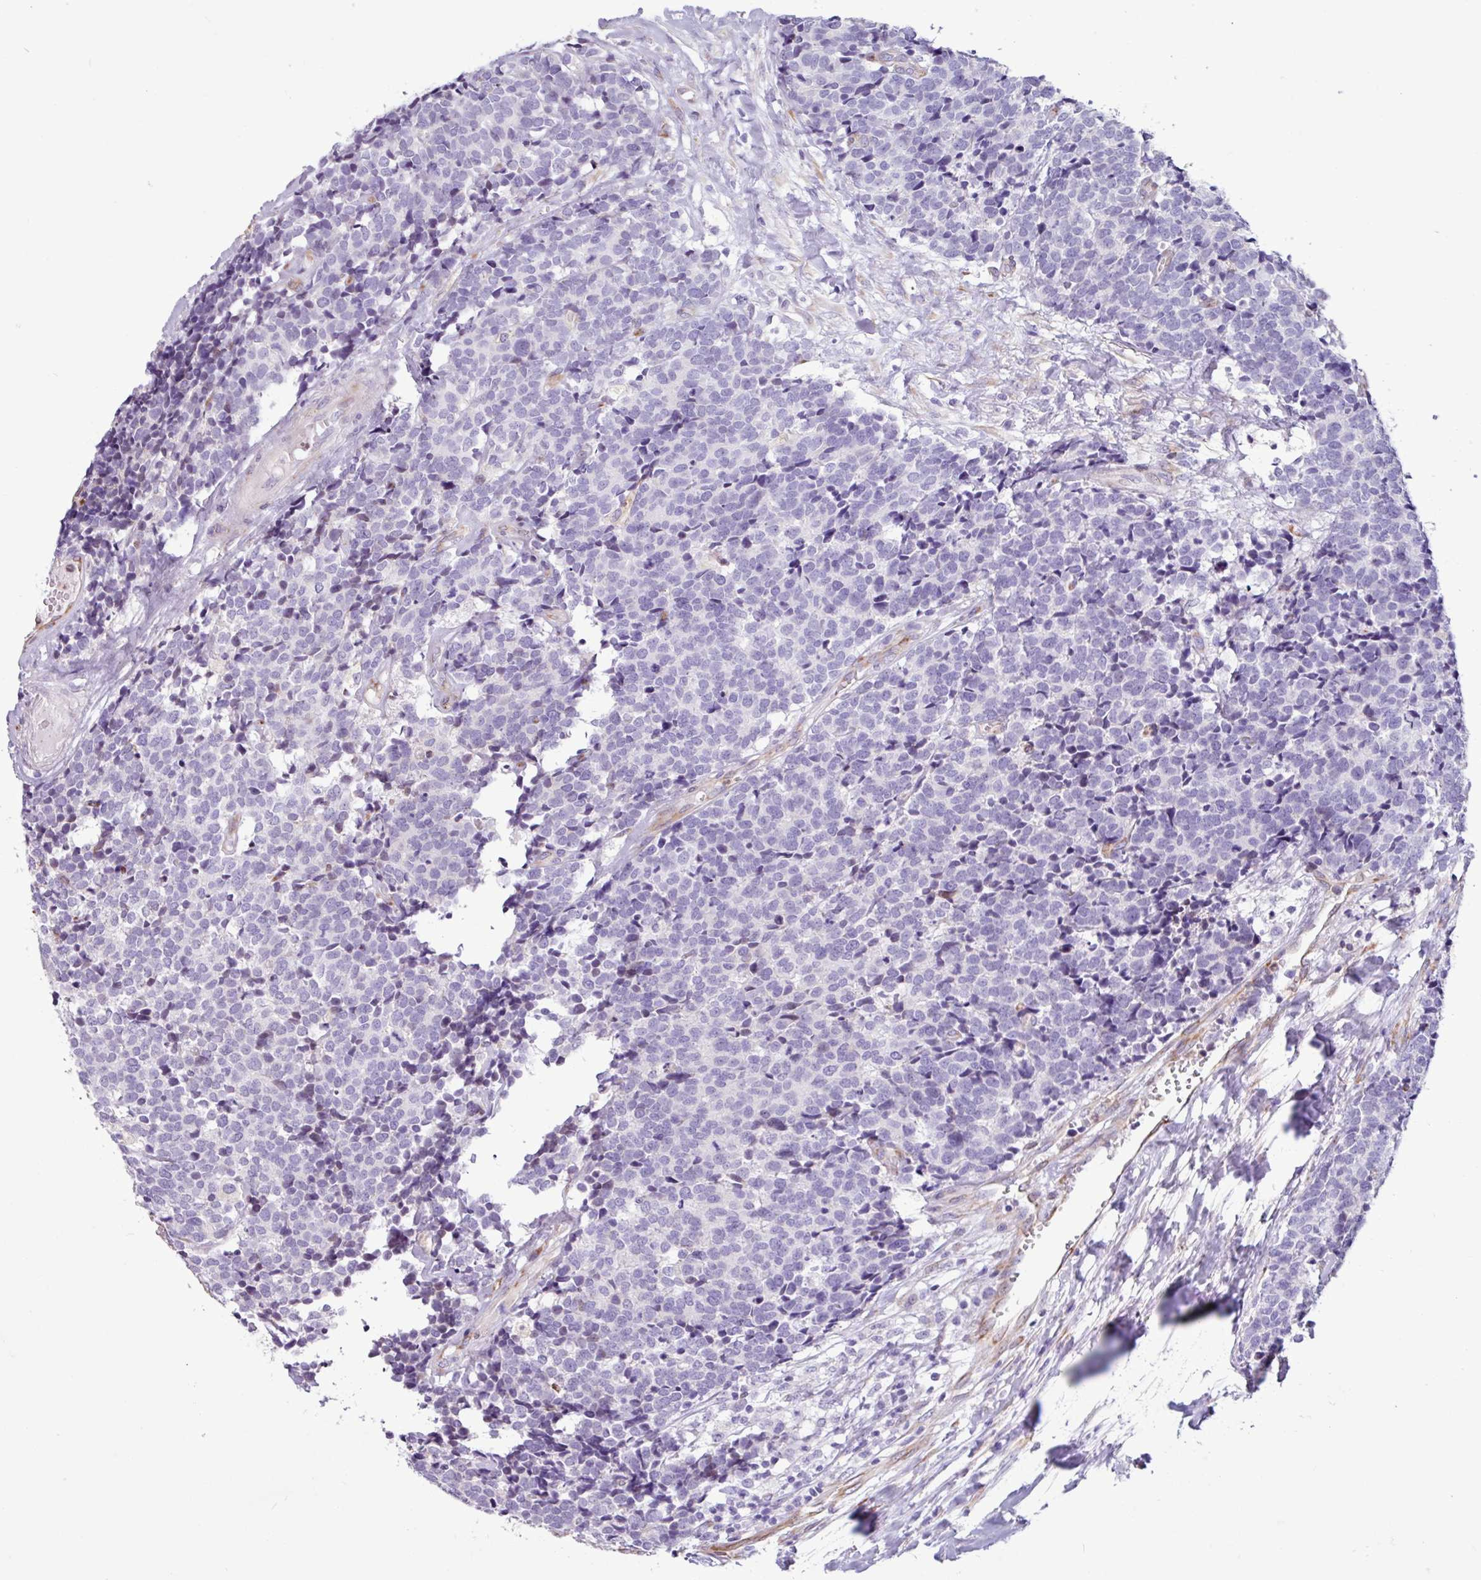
{"staining": {"intensity": "negative", "quantity": "none", "location": "none"}, "tissue": "carcinoid", "cell_type": "Tumor cells", "image_type": "cancer", "snomed": [{"axis": "morphology", "description": "Carcinoid, malignant, NOS"}, {"axis": "topography", "description": "Skin"}], "caption": "High power microscopy histopathology image of an immunohistochemistry (IHC) histopathology image of carcinoid, revealing no significant positivity in tumor cells.", "gene": "PPP1R35", "patient": {"sex": "female", "age": 79}}